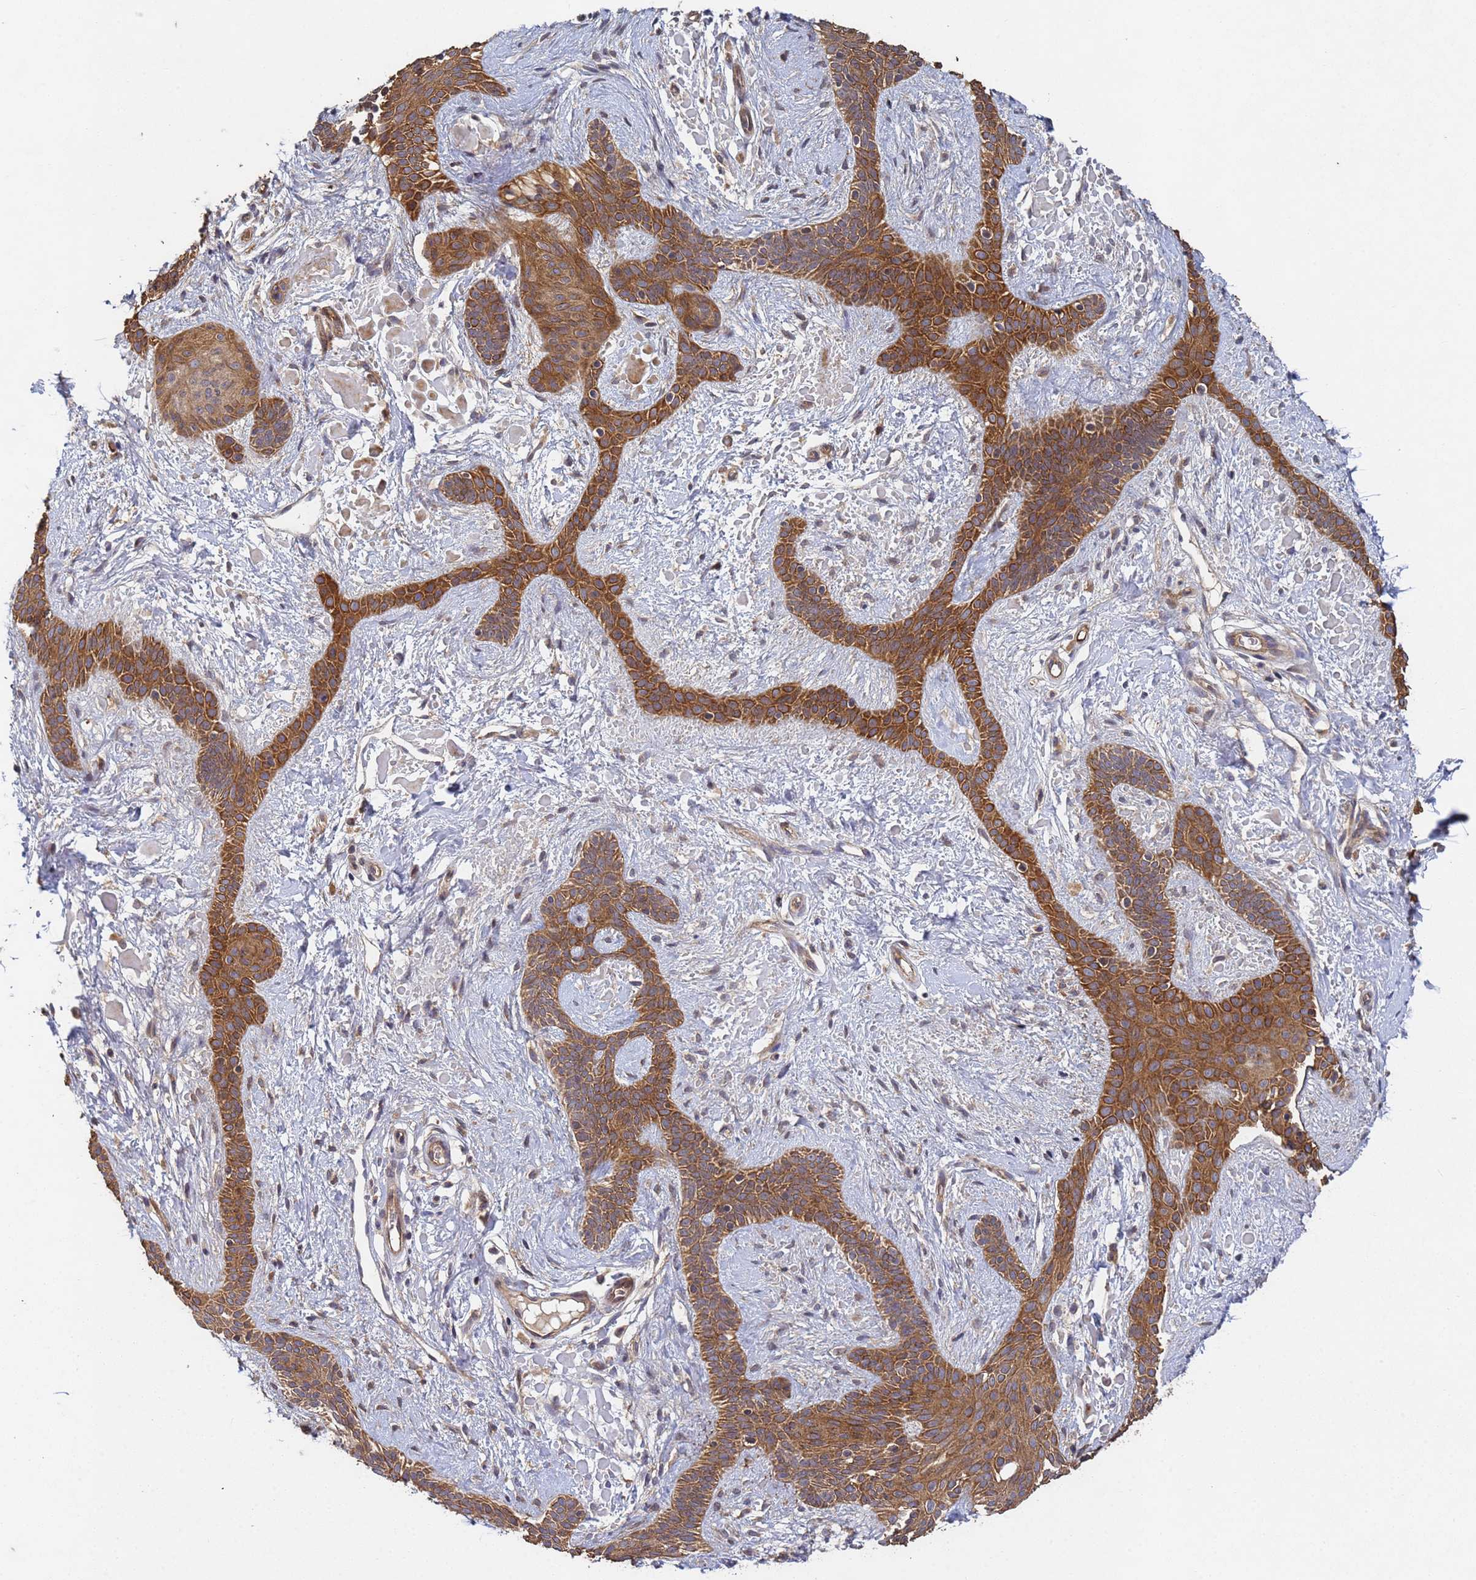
{"staining": {"intensity": "moderate", "quantity": ">75%", "location": "cytoplasmic/membranous"}, "tissue": "skin cancer", "cell_type": "Tumor cells", "image_type": "cancer", "snomed": [{"axis": "morphology", "description": "Basal cell carcinoma"}, {"axis": "topography", "description": "Skin"}], "caption": "Moderate cytoplasmic/membranous protein expression is seen in approximately >75% of tumor cells in basal cell carcinoma (skin).", "gene": "C8orf34", "patient": {"sex": "male", "age": 78}}